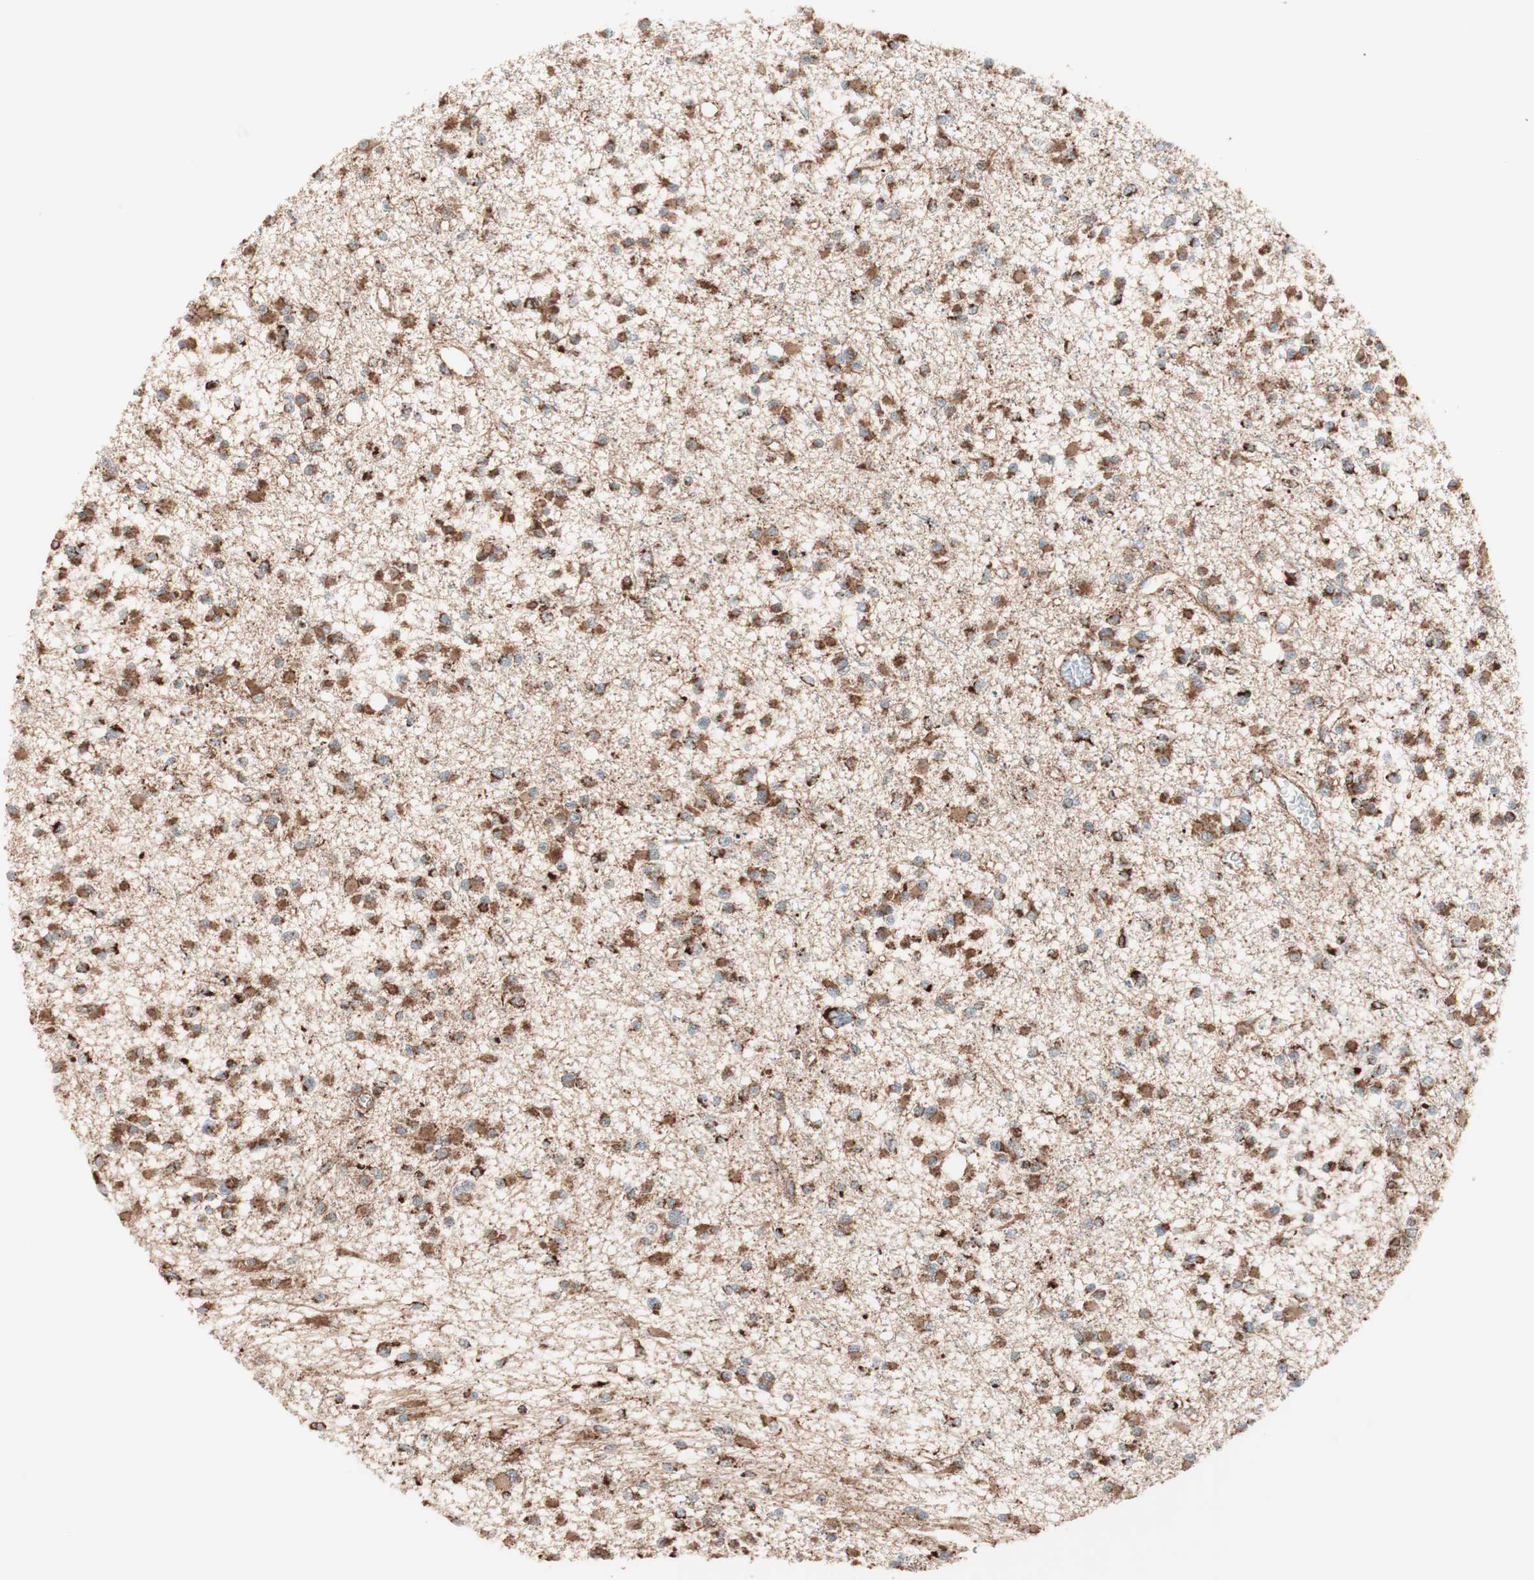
{"staining": {"intensity": "strong", "quantity": ">75%", "location": "cytoplasmic/membranous"}, "tissue": "glioma", "cell_type": "Tumor cells", "image_type": "cancer", "snomed": [{"axis": "morphology", "description": "Glioma, malignant, Low grade"}, {"axis": "topography", "description": "Brain"}], "caption": "Immunohistochemical staining of human malignant glioma (low-grade) reveals high levels of strong cytoplasmic/membranous positivity in approximately >75% of tumor cells. The staining was performed using DAB (3,3'-diaminobenzidine), with brown indicating positive protein expression. Nuclei are stained blue with hematoxylin.", "gene": "TOMM22", "patient": {"sex": "female", "age": 22}}